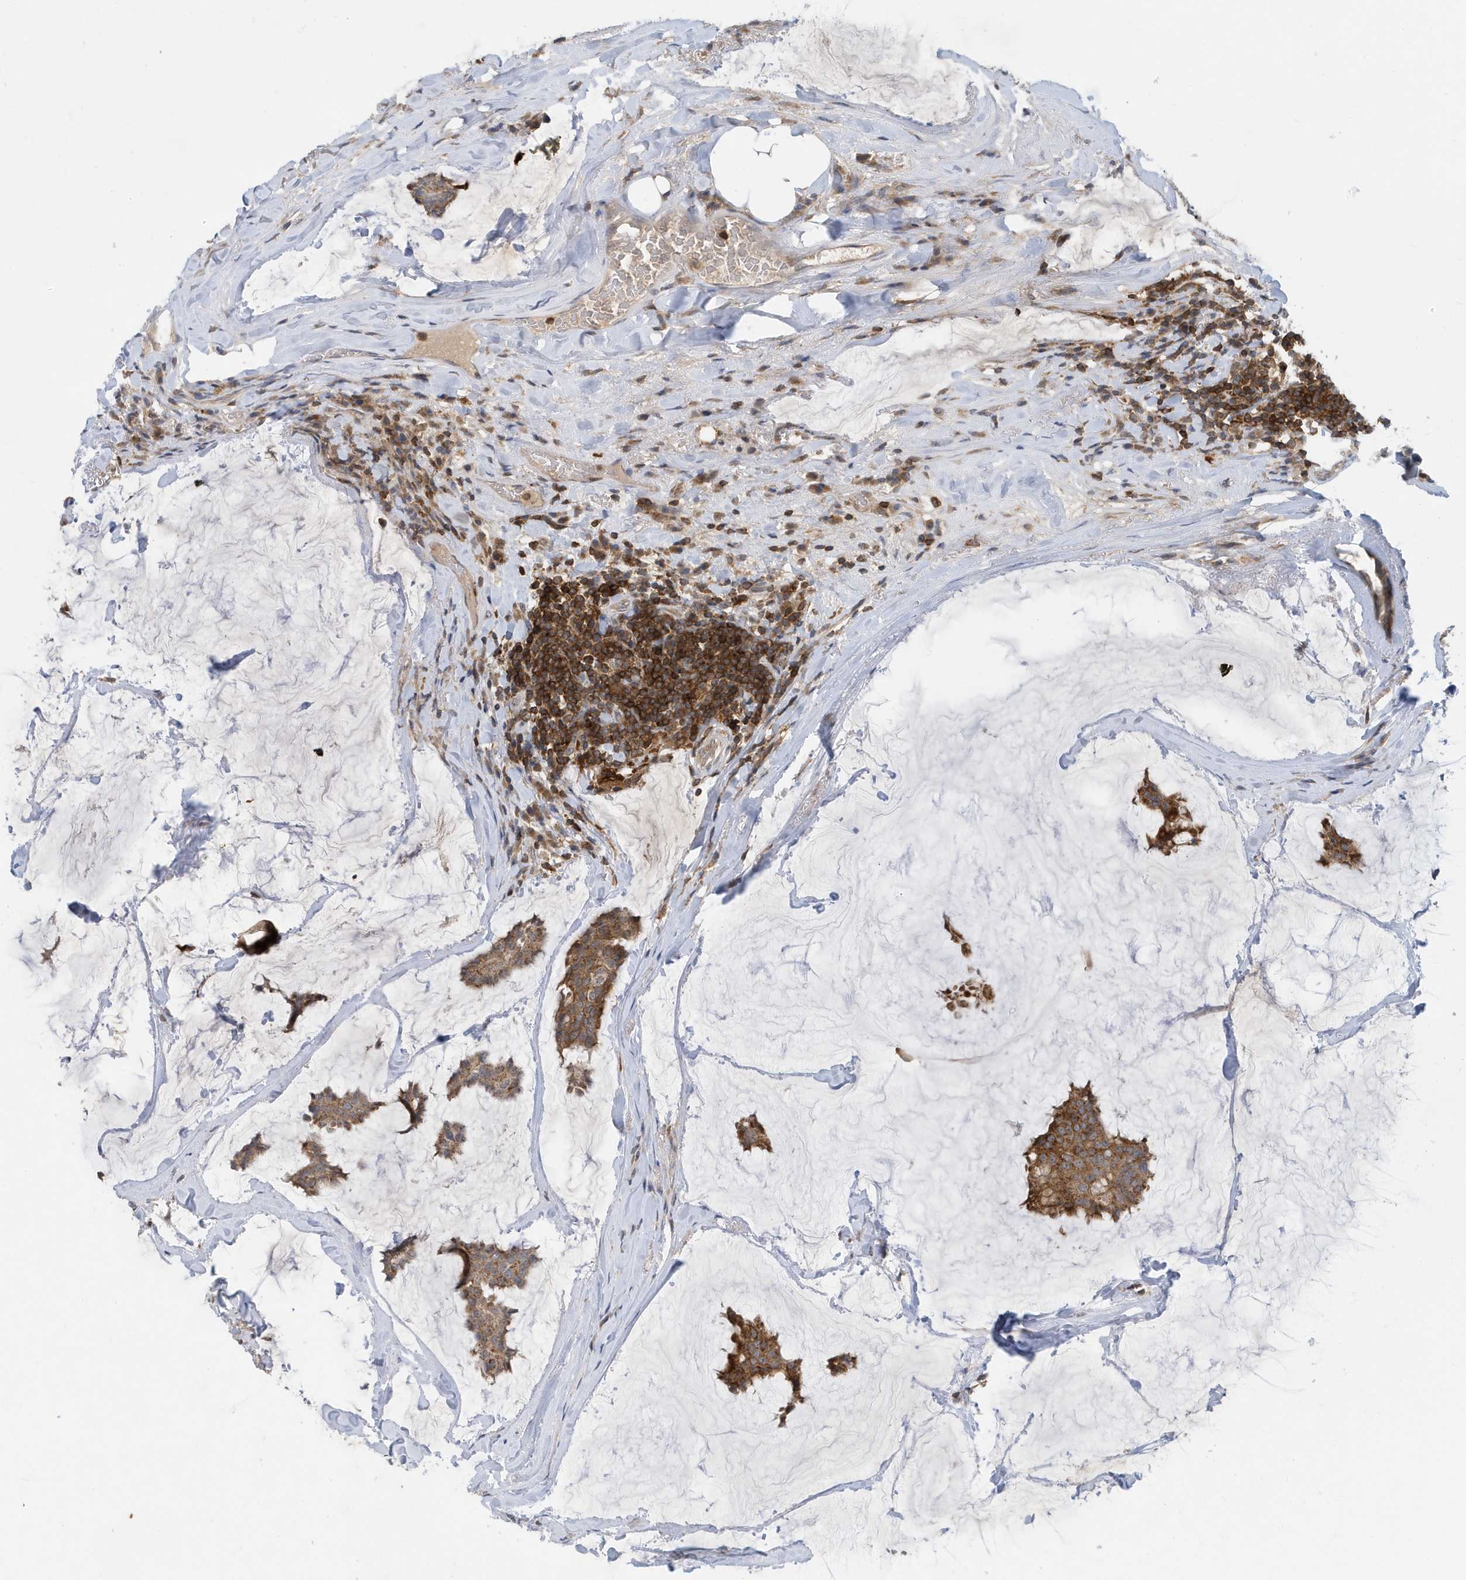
{"staining": {"intensity": "moderate", "quantity": ">75%", "location": "cytoplasmic/membranous"}, "tissue": "breast cancer", "cell_type": "Tumor cells", "image_type": "cancer", "snomed": [{"axis": "morphology", "description": "Duct carcinoma"}, {"axis": "topography", "description": "Breast"}], "caption": "Immunohistochemistry (IHC) micrograph of human breast cancer (intraductal carcinoma) stained for a protein (brown), which reveals medium levels of moderate cytoplasmic/membranous staining in about >75% of tumor cells.", "gene": "NSUN3", "patient": {"sex": "female", "age": 93}}